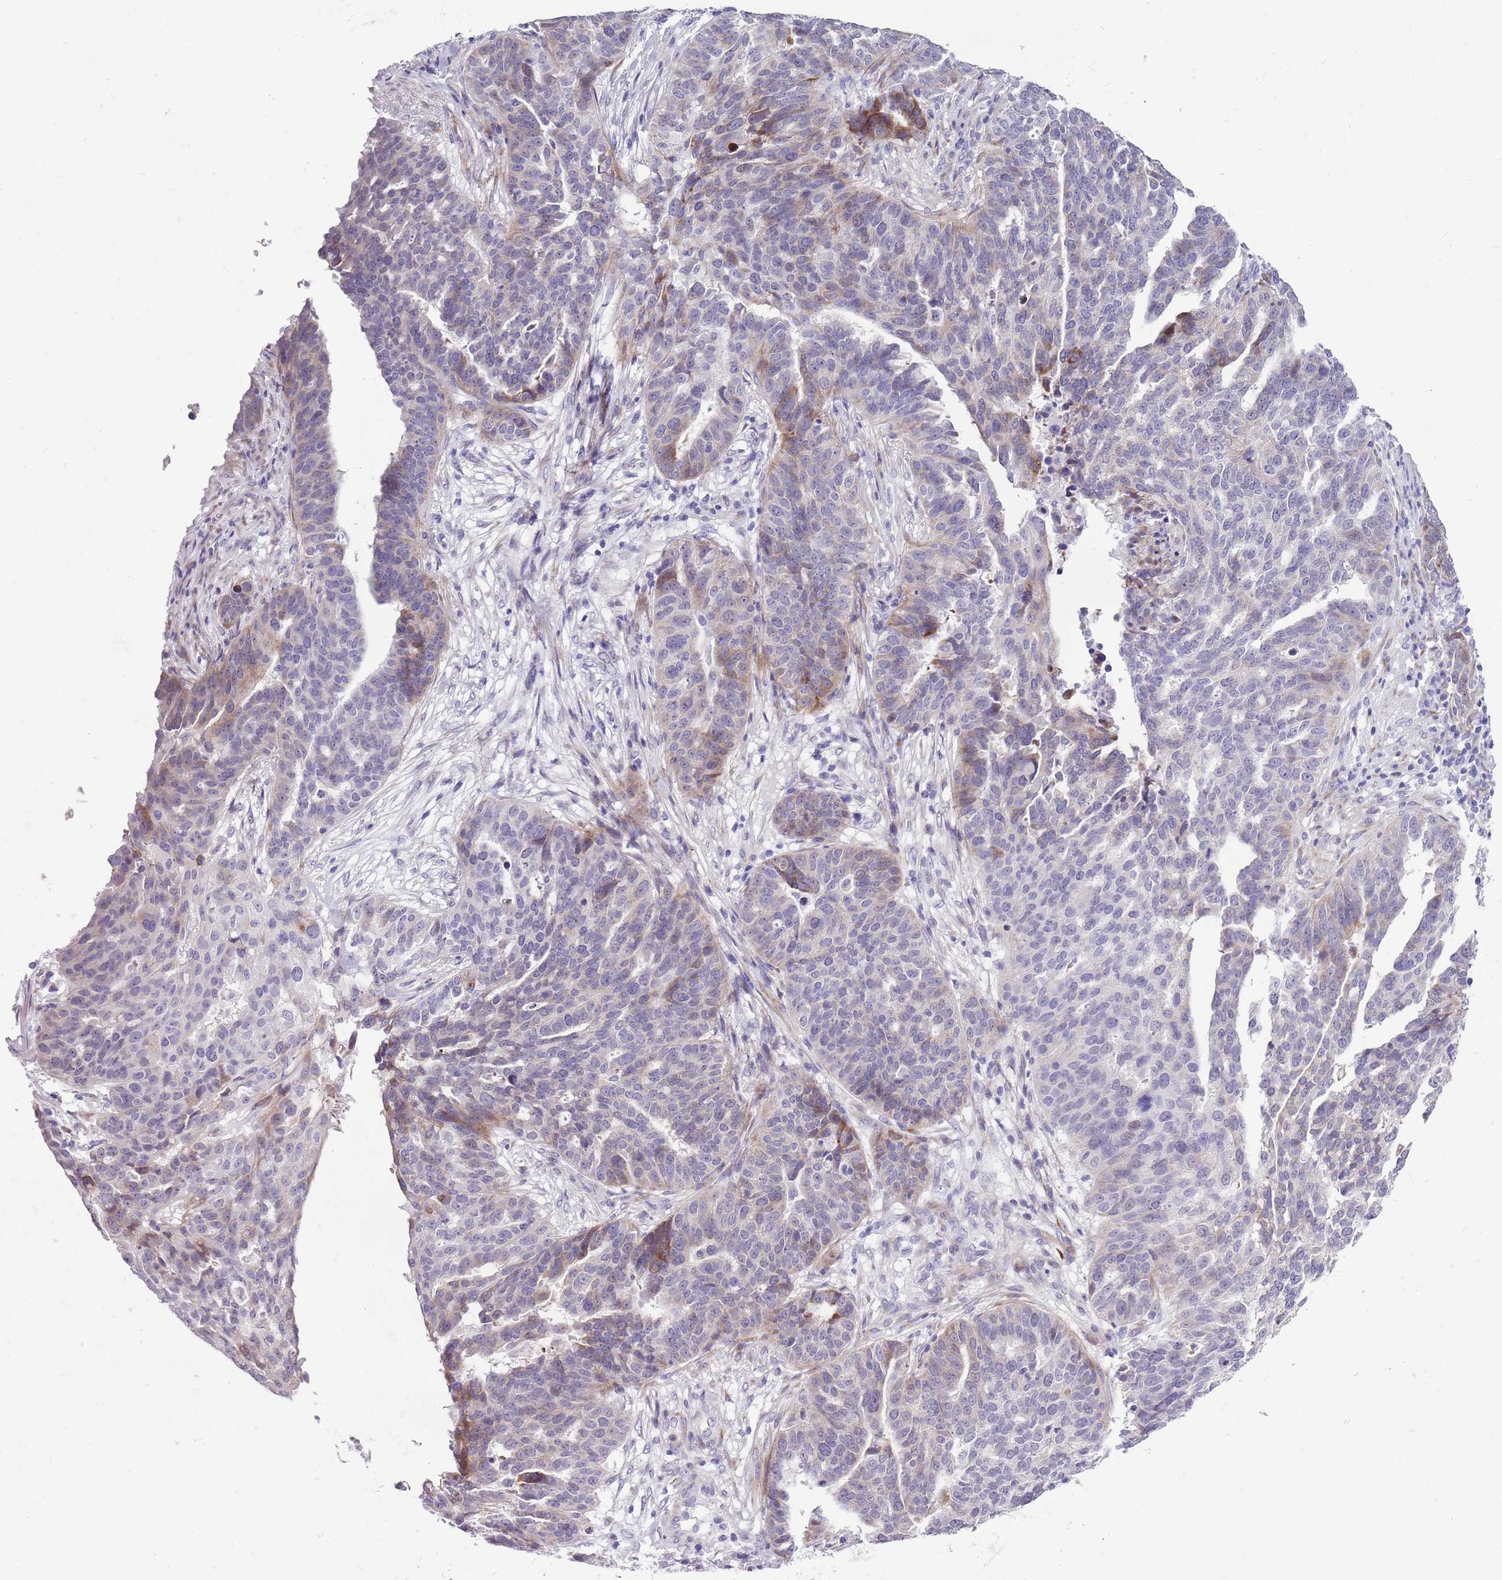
{"staining": {"intensity": "moderate", "quantity": "<25%", "location": "cytoplasmic/membranous"}, "tissue": "ovarian cancer", "cell_type": "Tumor cells", "image_type": "cancer", "snomed": [{"axis": "morphology", "description": "Cystadenocarcinoma, serous, NOS"}, {"axis": "topography", "description": "Ovary"}], "caption": "Immunohistochemical staining of human ovarian cancer (serous cystadenocarcinoma) reveals low levels of moderate cytoplasmic/membranous protein positivity in about <25% of tumor cells.", "gene": "MRPL32", "patient": {"sex": "female", "age": 59}}